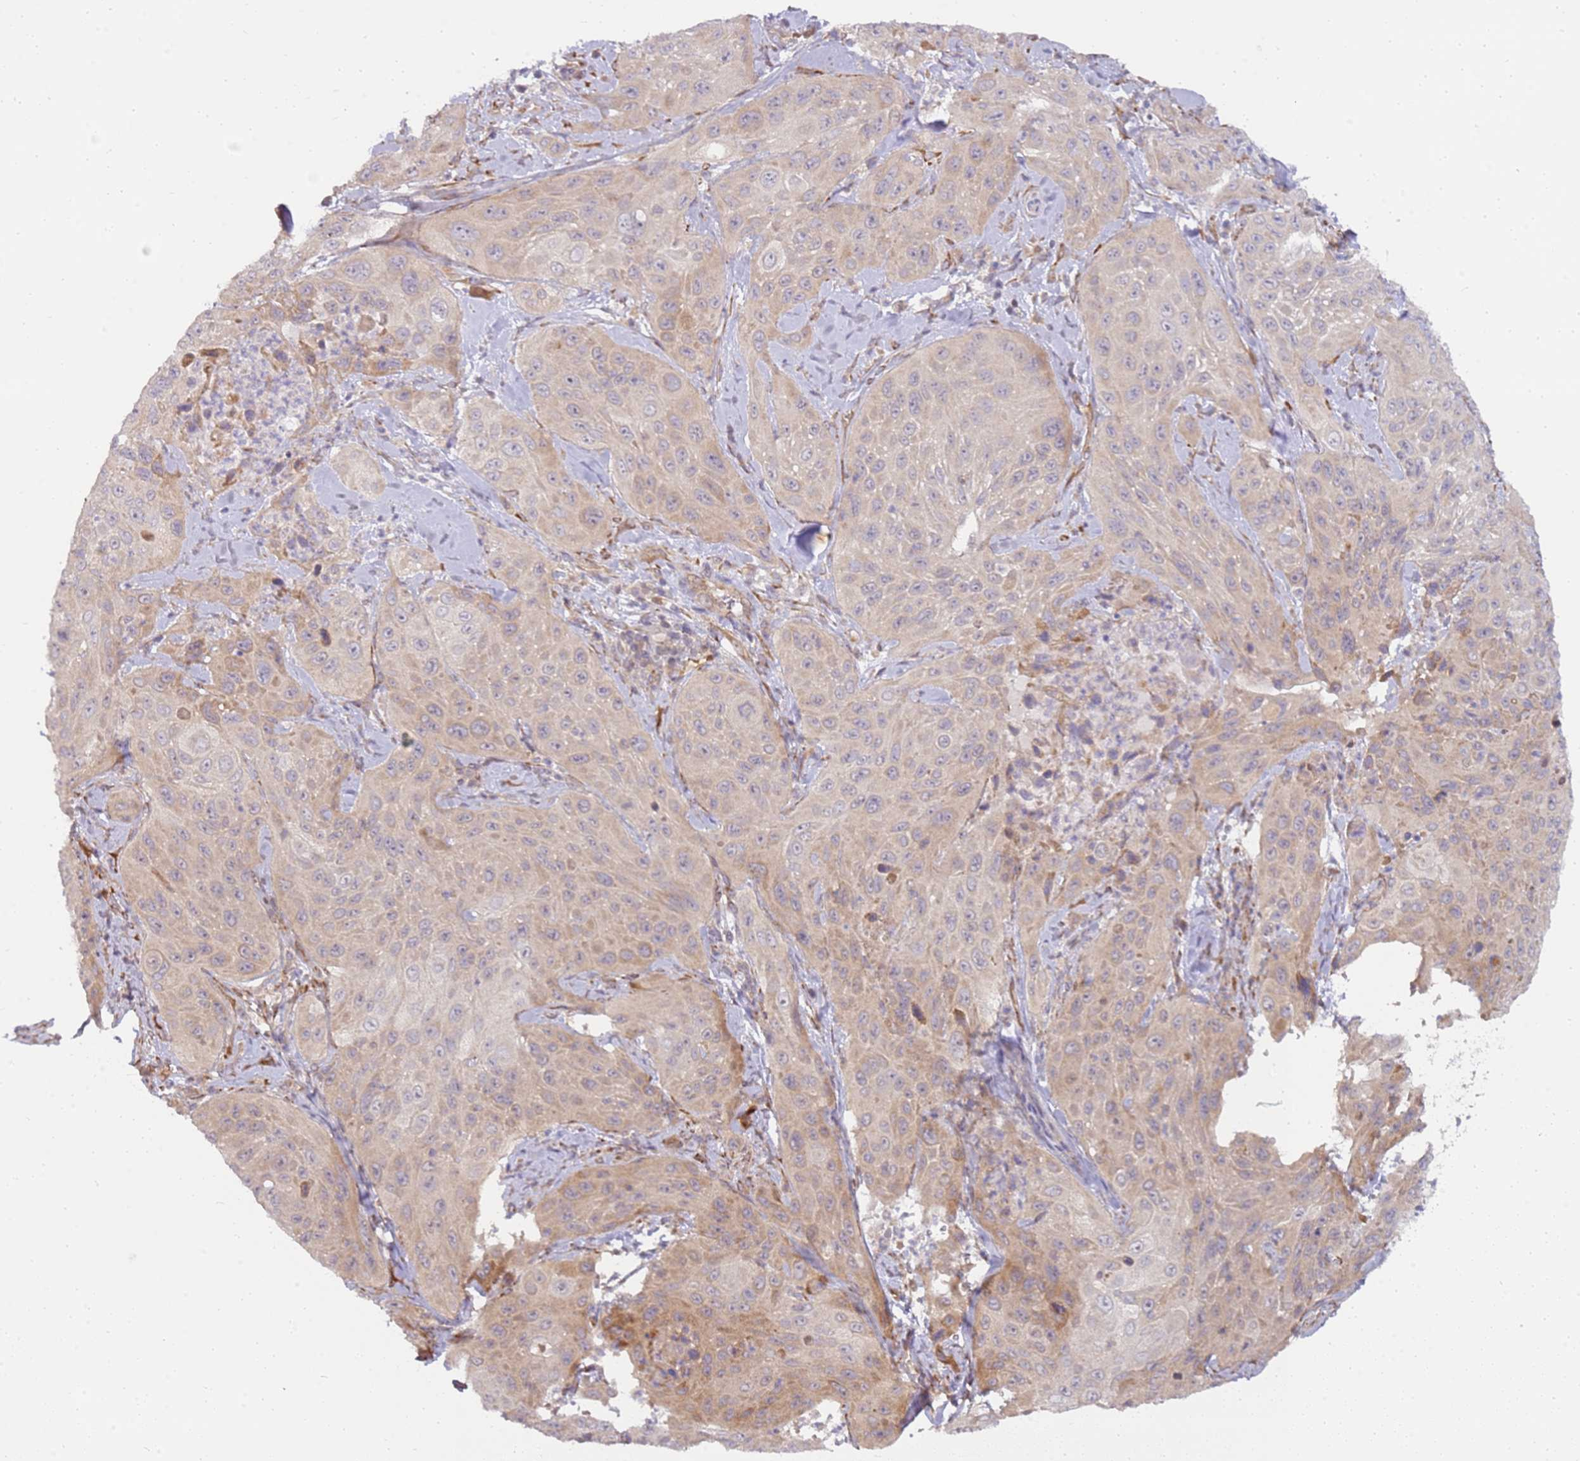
{"staining": {"intensity": "weak", "quantity": "<25%", "location": "cytoplasmic/membranous"}, "tissue": "cervical cancer", "cell_type": "Tumor cells", "image_type": "cancer", "snomed": [{"axis": "morphology", "description": "Squamous cell carcinoma, NOS"}, {"axis": "topography", "description": "Cervix"}], "caption": "Immunohistochemistry photomicrograph of neoplastic tissue: human squamous cell carcinoma (cervical) stained with DAB reveals no significant protein expression in tumor cells.", "gene": "GRAP", "patient": {"sex": "female", "age": 42}}